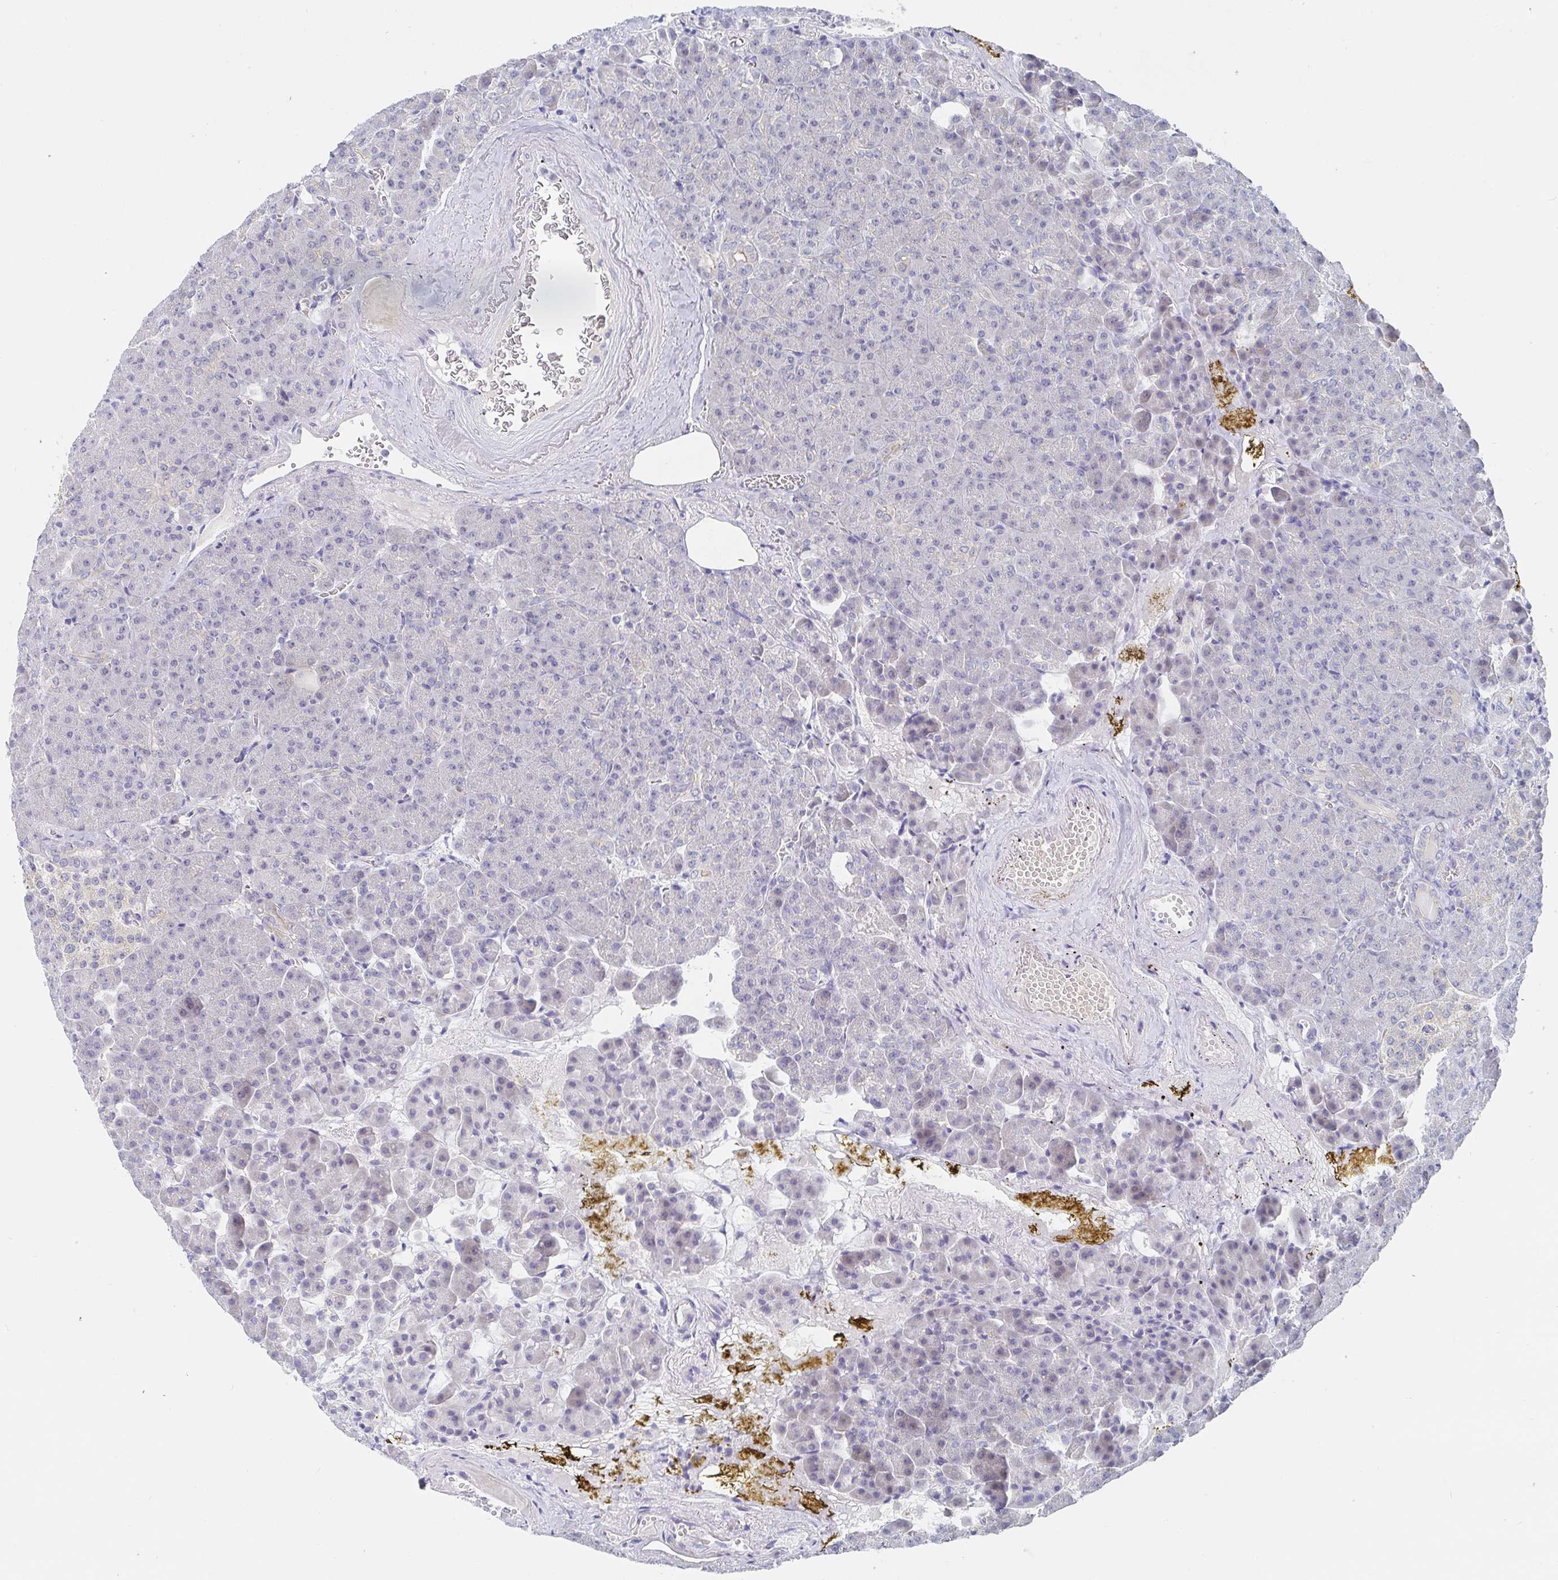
{"staining": {"intensity": "negative", "quantity": "none", "location": "none"}, "tissue": "pancreas", "cell_type": "Exocrine glandular cells", "image_type": "normal", "snomed": [{"axis": "morphology", "description": "Normal tissue, NOS"}, {"axis": "topography", "description": "Pancreas"}], "caption": "Photomicrograph shows no protein expression in exocrine glandular cells of benign pancreas. (DAB immunohistochemistry visualized using brightfield microscopy, high magnification).", "gene": "ZNF100", "patient": {"sex": "female", "age": 74}}